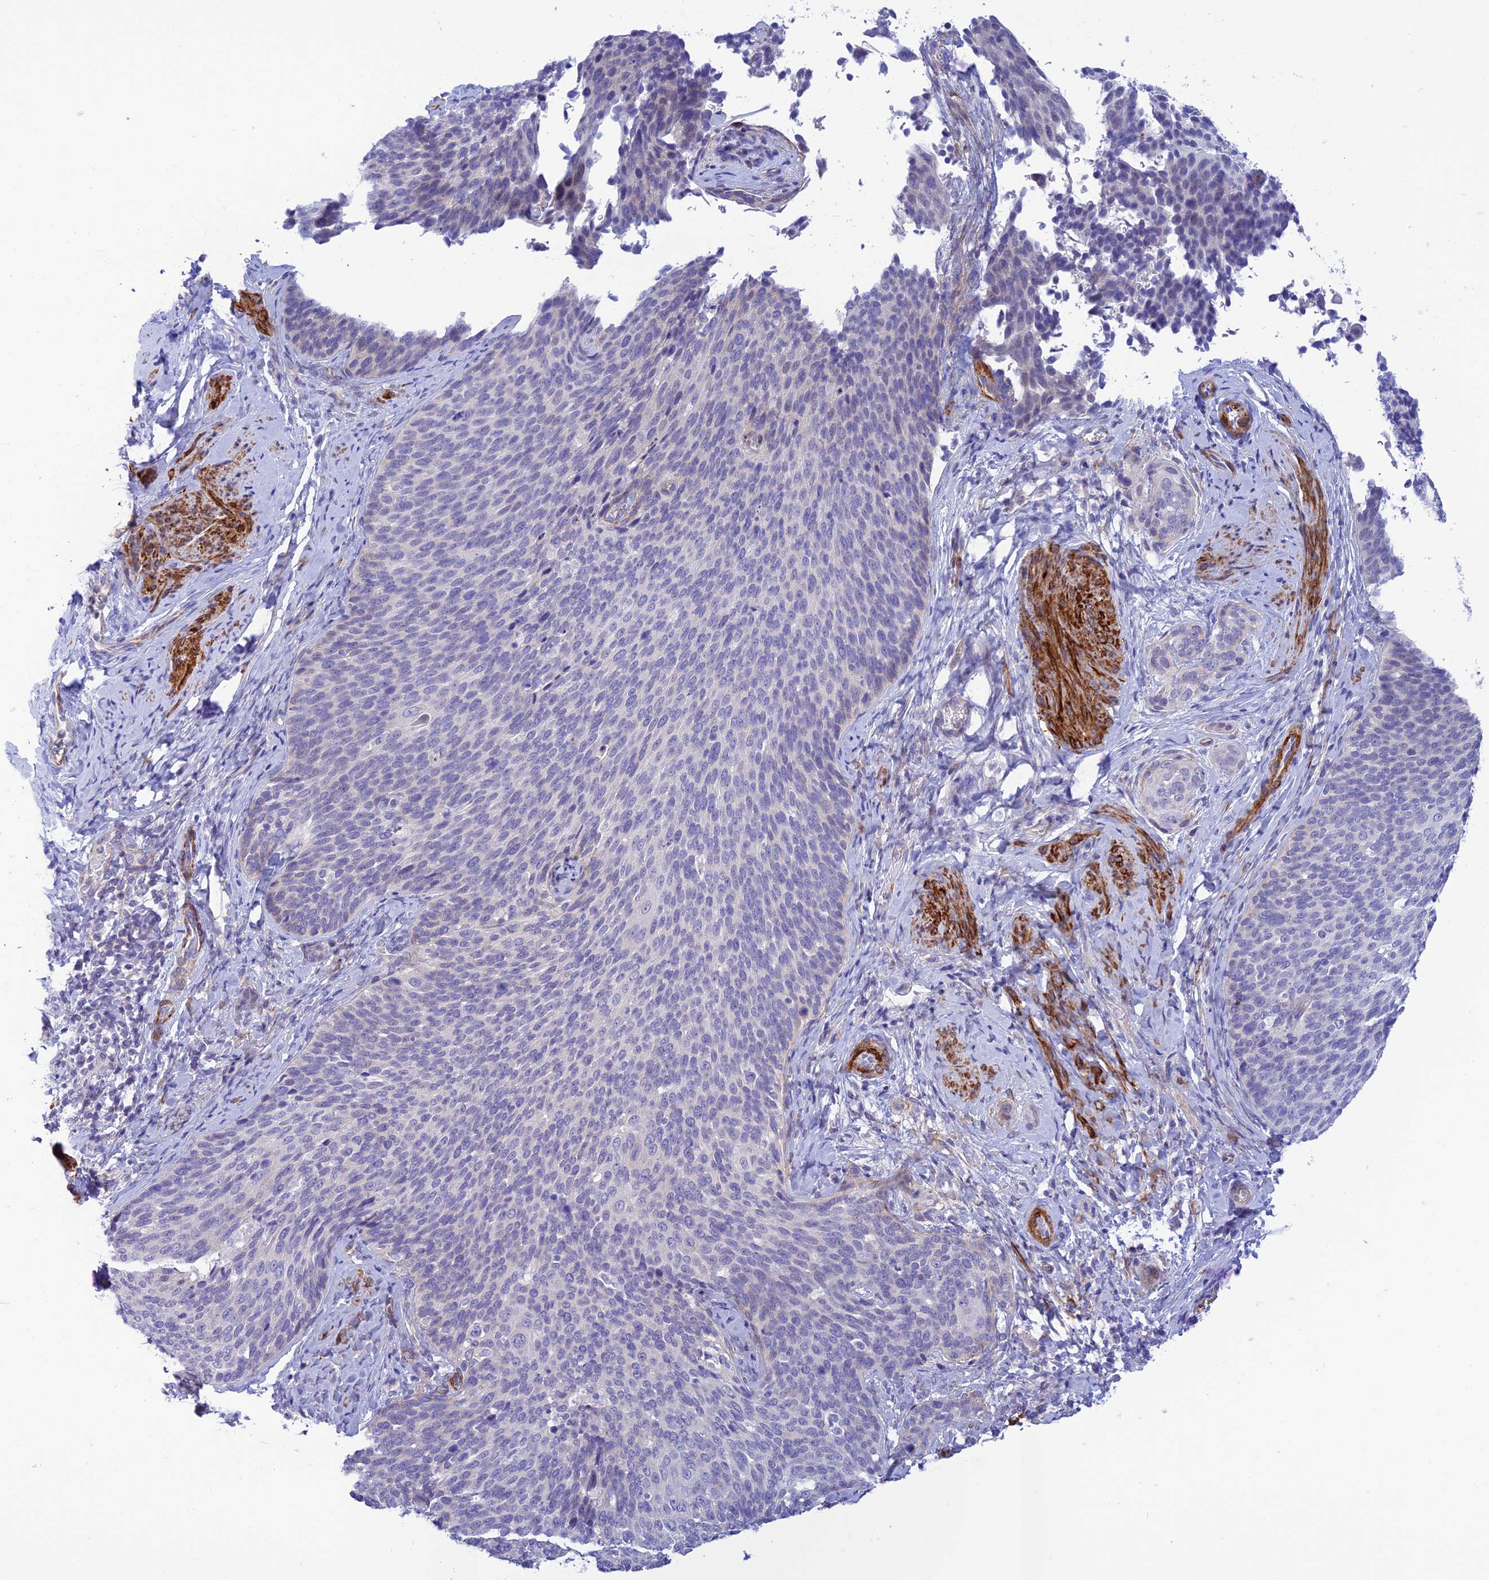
{"staining": {"intensity": "negative", "quantity": "none", "location": "none"}, "tissue": "cervical cancer", "cell_type": "Tumor cells", "image_type": "cancer", "snomed": [{"axis": "morphology", "description": "Squamous cell carcinoma, NOS"}, {"axis": "topography", "description": "Cervix"}], "caption": "Cervical squamous cell carcinoma was stained to show a protein in brown. There is no significant positivity in tumor cells. (DAB (3,3'-diaminobenzidine) IHC with hematoxylin counter stain).", "gene": "ZDHHC16", "patient": {"sex": "female", "age": 50}}